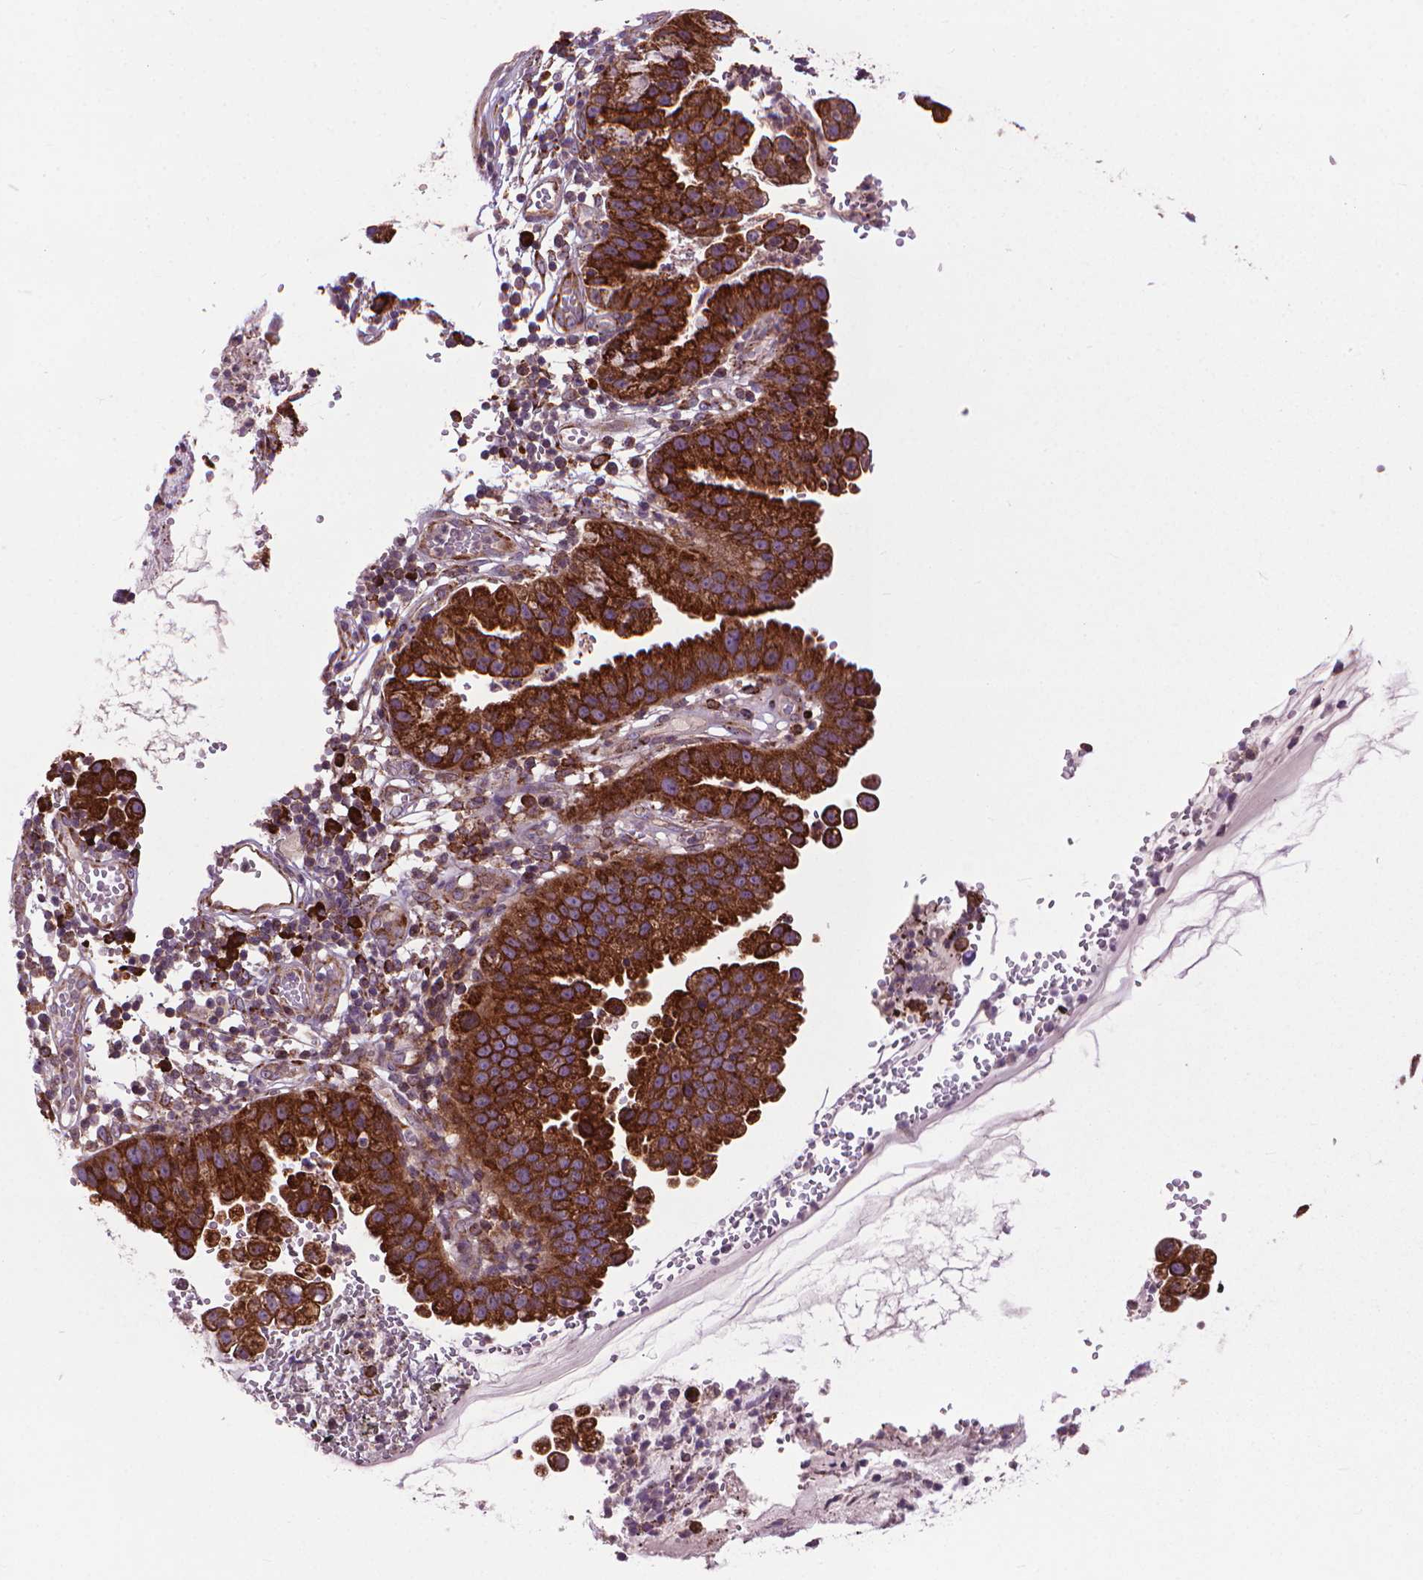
{"staining": {"intensity": "strong", "quantity": ">75%", "location": "cytoplasmic/membranous"}, "tissue": "cervical cancer", "cell_type": "Tumor cells", "image_type": "cancer", "snomed": [{"axis": "morphology", "description": "Adenocarcinoma, NOS"}, {"axis": "topography", "description": "Cervix"}], "caption": "Adenocarcinoma (cervical) was stained to show a protein in brown. There is high levels of strong cytoplasmic/membranous staining in about >75% of tumor cells. The protein is shown in brown color, while the nuclei are stained blue.", "gene": "MYH14", "patient": {"sex": "female", "age": 34}}